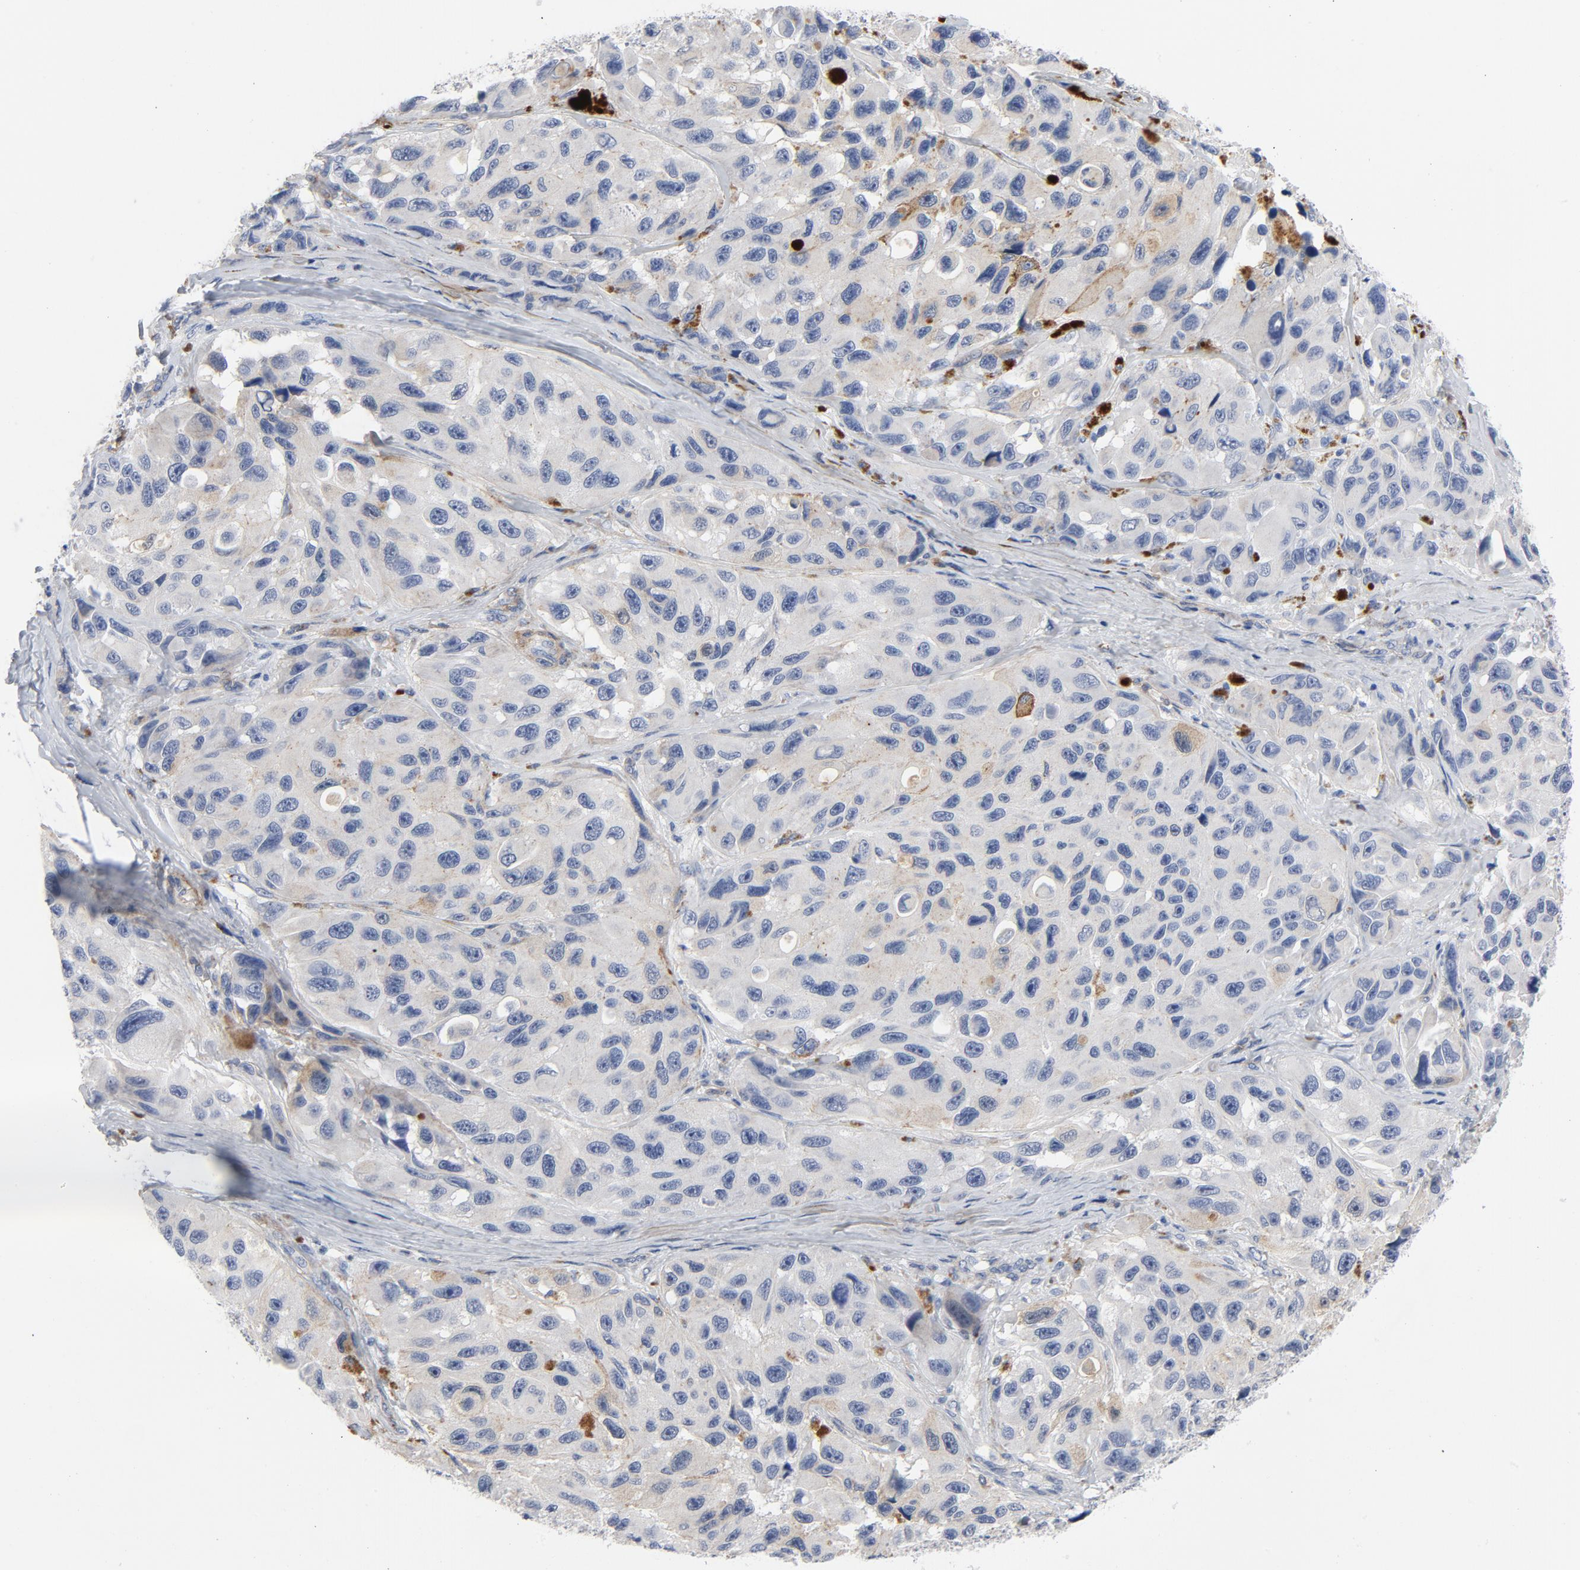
{"staining": {"intensity": "weak", "quantity": "25%-75%", "location": "cytoplasmic/membranous"}, "tissue": "melanoma", "cell_type": "Tumor cells", "image_type": "cancer", "snomed": [{"axis": "morphology", "description": "Malignant melanoma, NOS"}, {"axis": "topography", "description": "Skin"}], "caption": "Malignant melanoma tissue exhibits weak cytoplasmic/membranous staining in about 25%-75% of tumor cells The staining was performed using DAB (3,3'-diaminobenzidine), with brown indicating positive protein expression. Nuclei are stained blue with hematoxylin.", "gene": "LAMC1", "patient": {"sex": "female", "age": 73}}